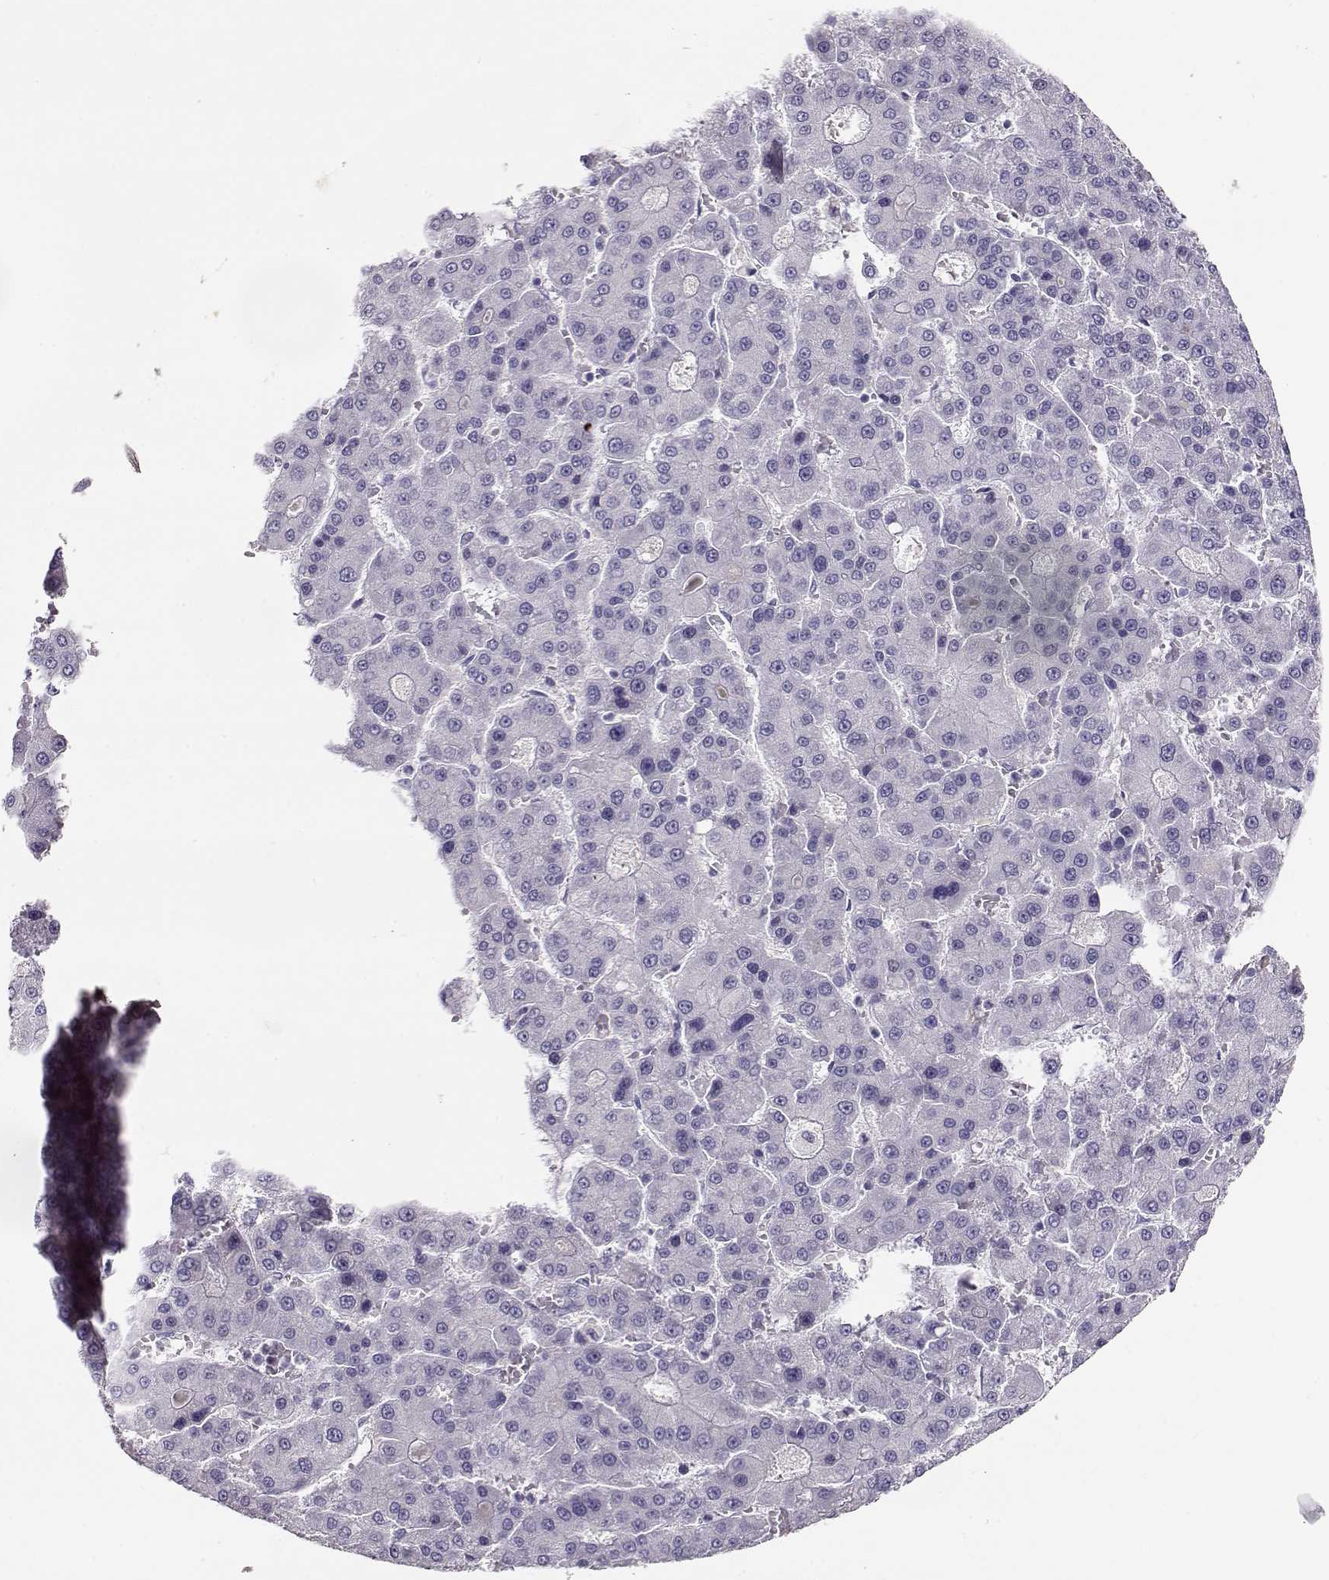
{"staining": {"intensity": "negative", "quantity": "none", "location": "none"}, "tissue": "liver cancer", "cell_type": "Tumor cells", "image_type": "cancer", "snomed": [{"axis": "morphology", "description": "Carcinoma, Hepatocellular, NOS"}, {"axis": "topography", "description": "Liver"}], "caption": "Liver hepatocellular carcinoma stained for a protein using IHC exhibits no positivity tumor cells.", "gene": "RBM44", "patient": {"sex": "male", "age": 70}}